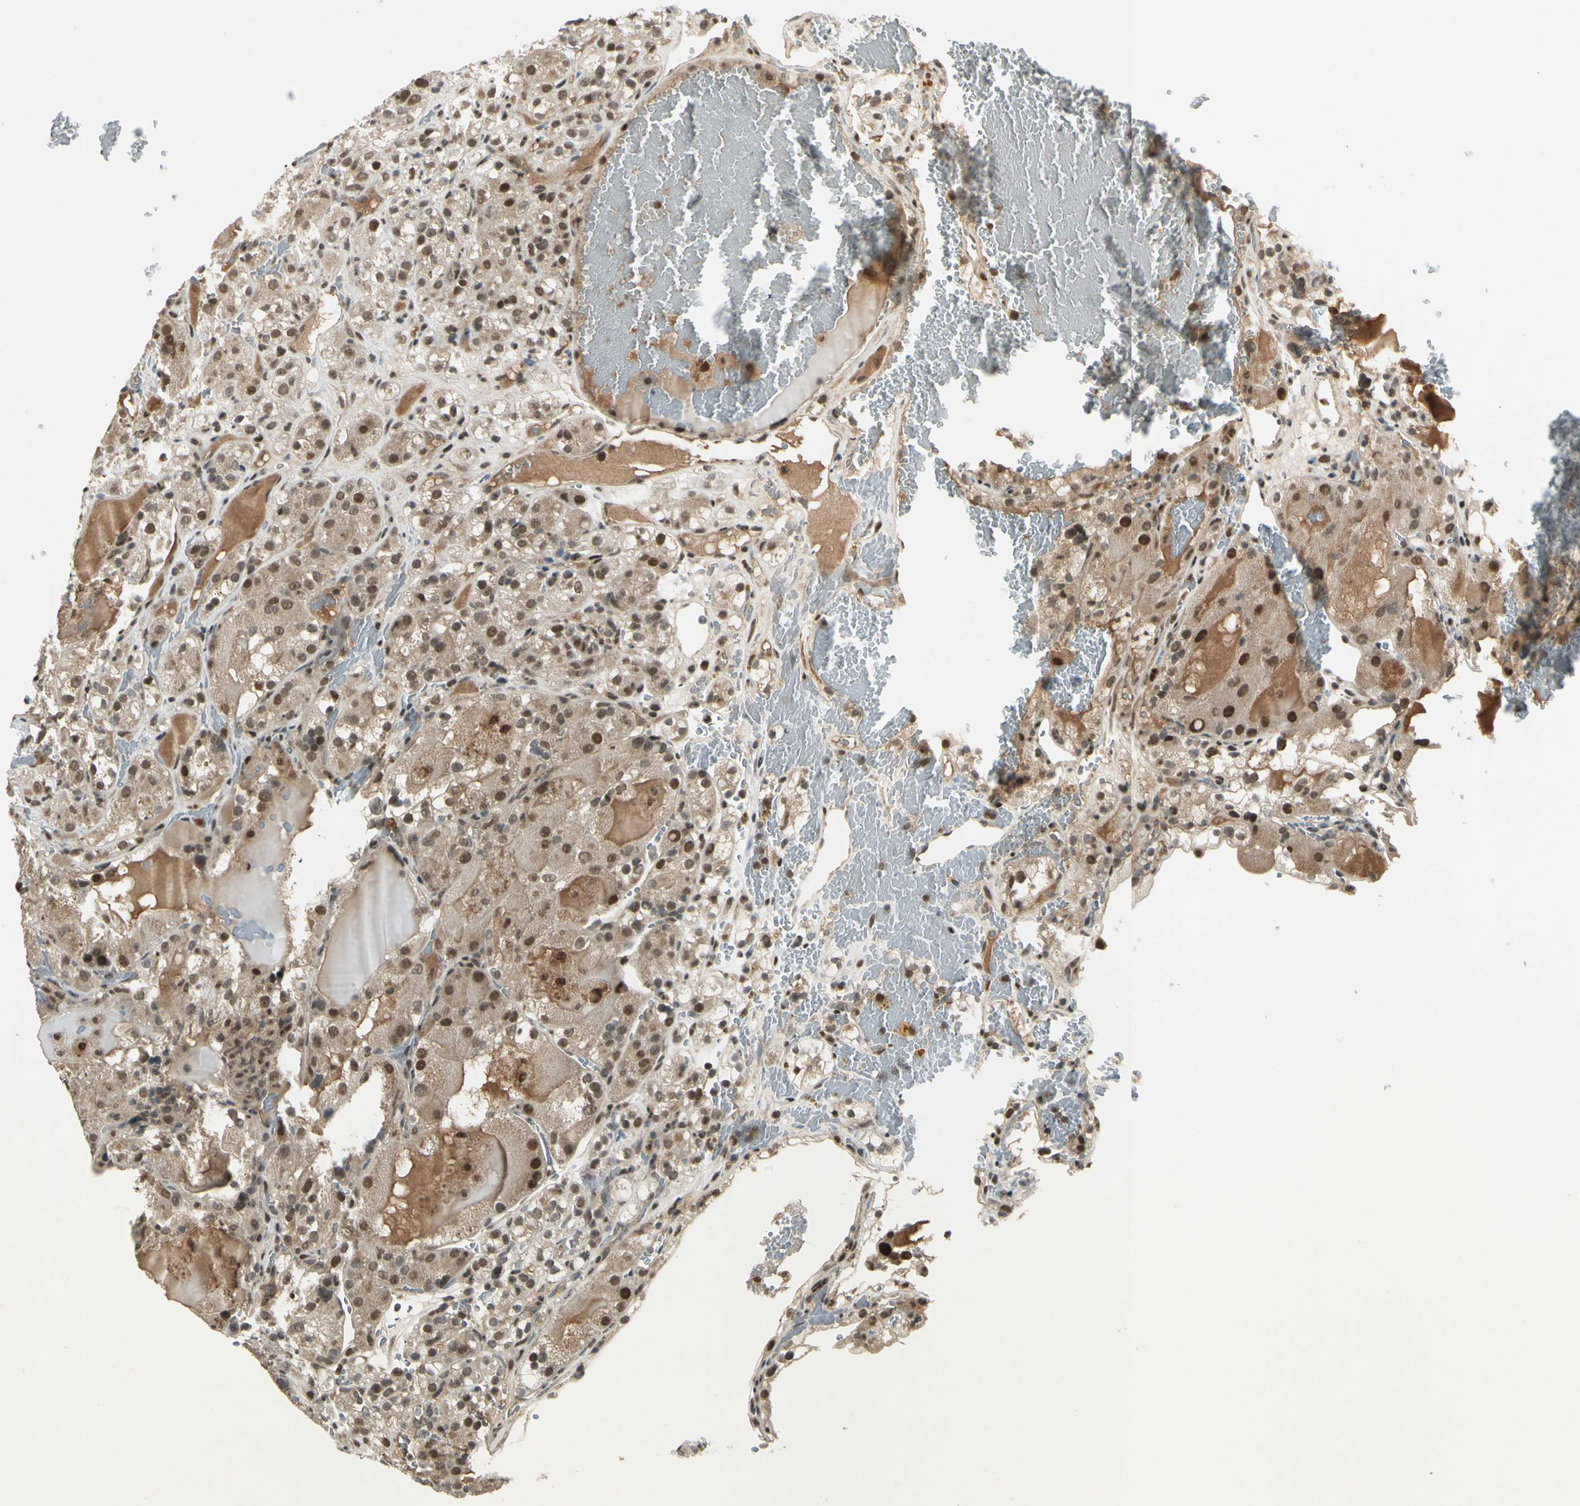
{"staining": {"intensity": "moderate", "quantity": ">75%", "location": "nuclear"}, "tissue": "renal cancer", "cell_type": "Tumor cells", "image_type": "cancer", "snomed": [{"axis": "morphology", "description": "Normal tissue, NOS"}, {"axis": "morphology", "description": "Adenocarcinoma, NOS"}, {"axis": "topography", "description": "Kidney"}], "caption": "A histopathology image of renal cancer (adenocarcinoma) stained for a protein reveals moderate nuclear brown staining in tumor cells. (brown staining indicates protein expression, while blue staining denotes nuclei).", "gene": "GTF3A", "patient": {"sex": "male", "age": 61}}